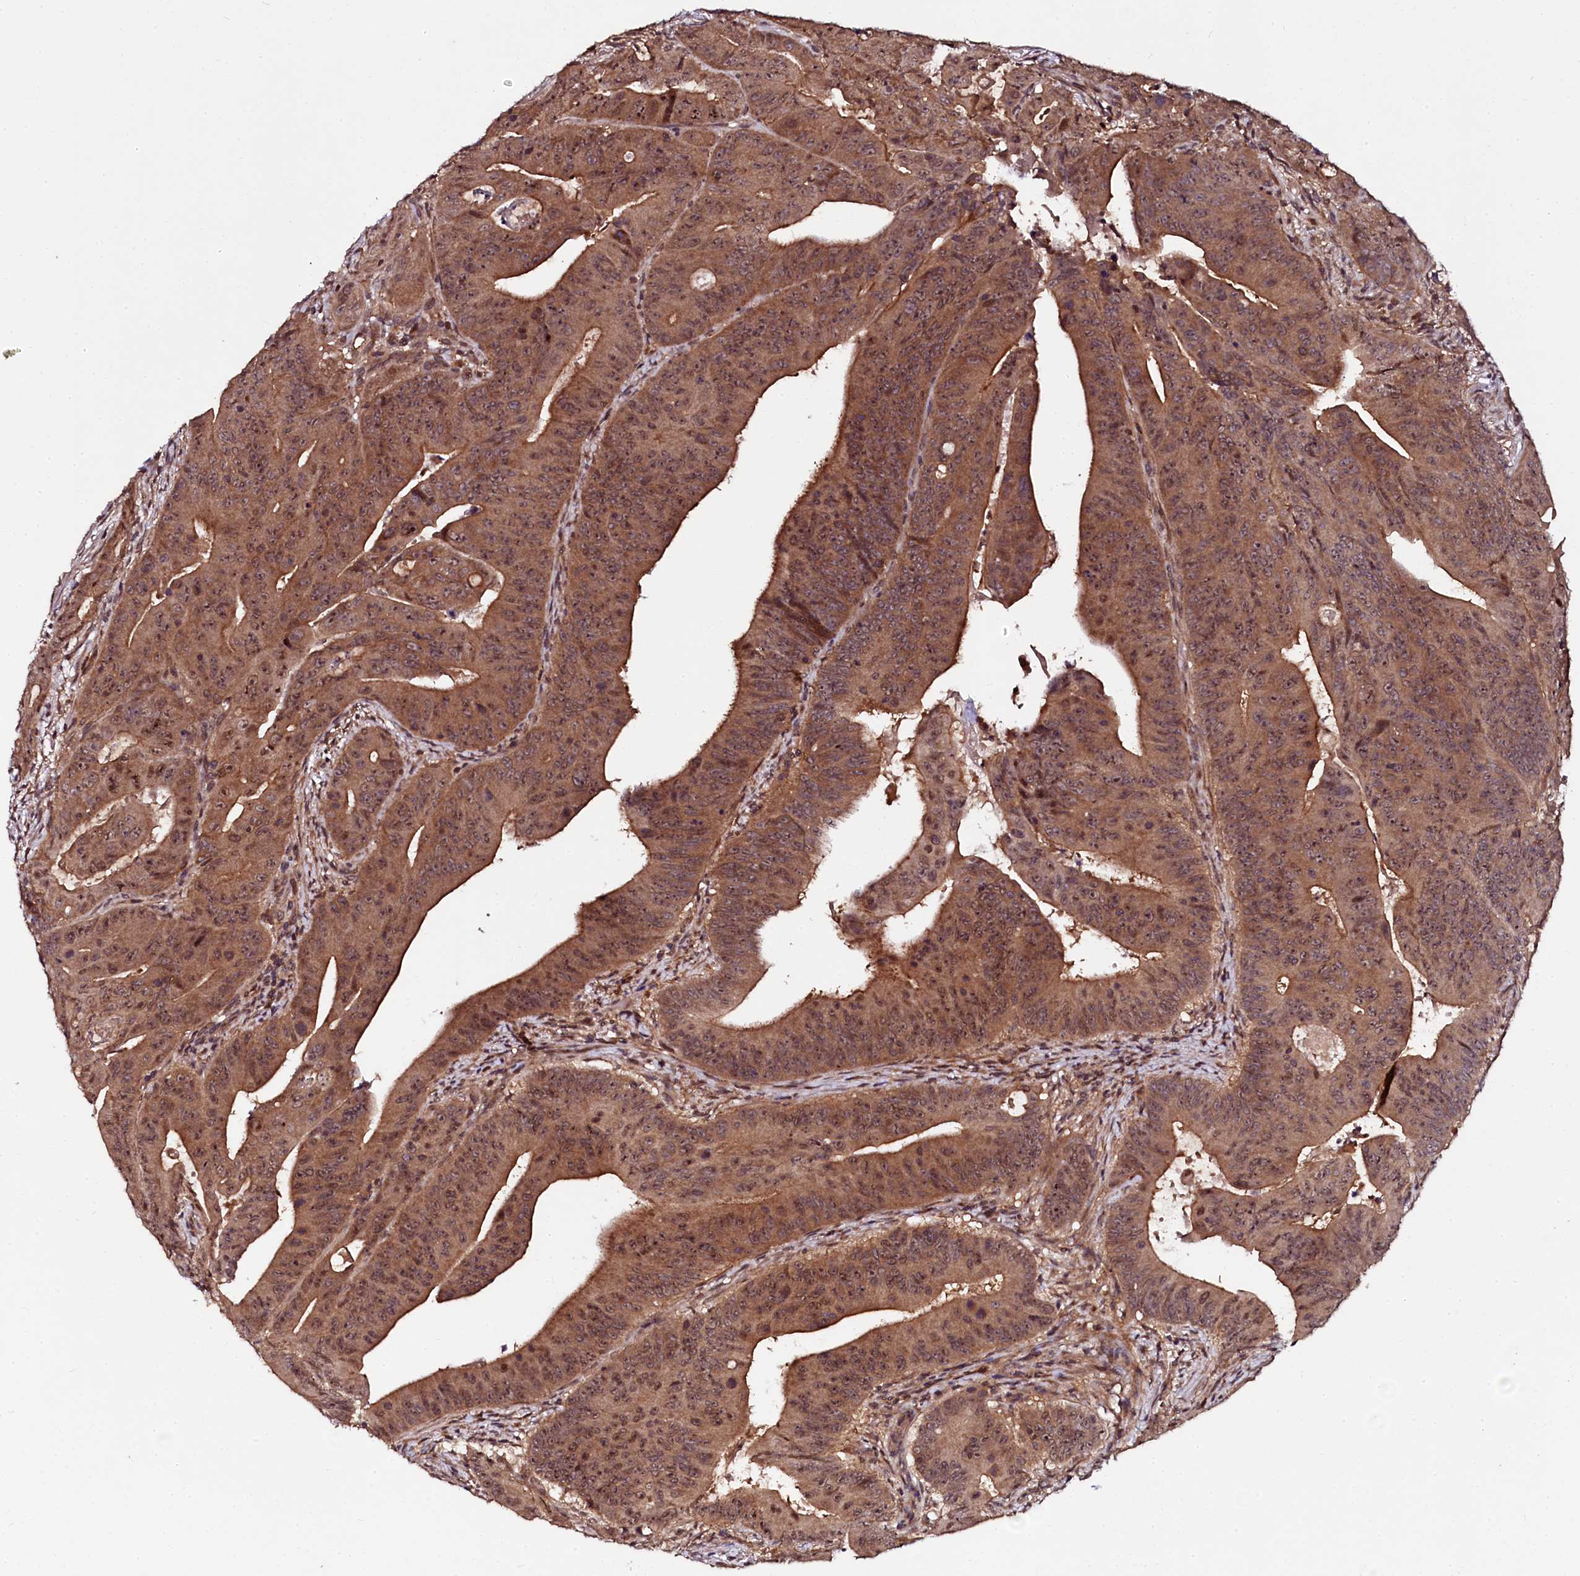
{"staining": {"intensity": "moderate", "quantity": ">75%", "location": "cytoplasmic/membranous,nuclear"}, "tissue": "colorectal cancer", "cell_type": "Tumor cells", "image_type": "cancer", "snomed": [{"axis": "morphology", "description": "Adenocarcinoma, NOS"}, {"axis": "topography", "description": "Rectum"}], "caption": "This photomicrograph demonstrates immunohistochemistry staining of adenocarcinoma (colorectal), with medium moderate cytoplasmic/membranous and nuclear staining in approximately >75% of tumor cells.", "gene": "N4BP1", "patient": {"sex": "female", "age": 75}}